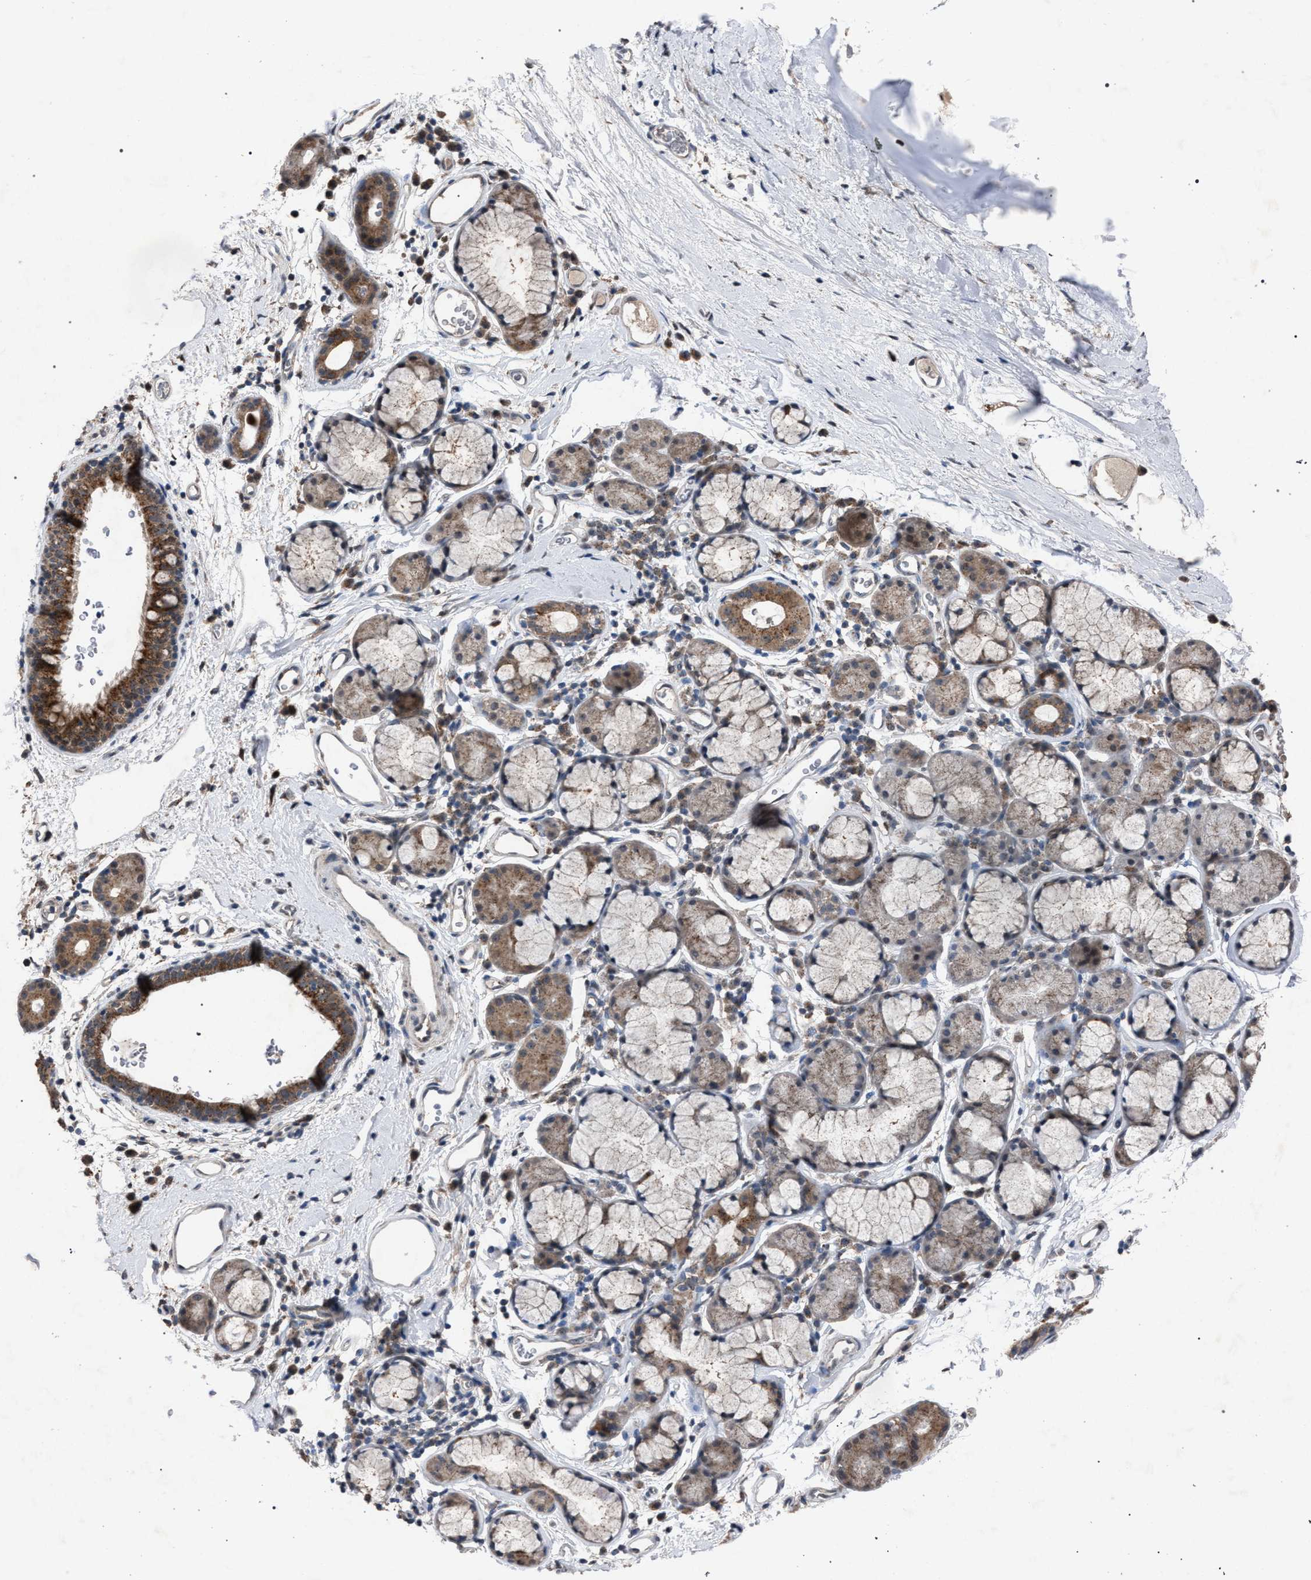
{"staining": {"intensity": "strong", "quantity": ">75%", "location": "cytoplasmic/membranous"}, "tissue": "bronchus", "cell_type": "Respiratory epithelial cells", "image_type": "normal", "snomed": [{"axis": "morphology", "description": "Normal tissue, NOS"}, {"axis": "topography", "description": "Cartilage tissue"}, {"axis": "topography", "description": "Bronchus"}], "caption": "Benign bronchus demonstrates strong cytoplasmic/membranous staining in approximately >75% of respiratory epithelial cells, visualized by immunohistochemistry. Ihc stains the protein in brown and the nuclei are stained blue.", "gene": "HSD17B4", "patient": {"sex": "female", "age": 53}}